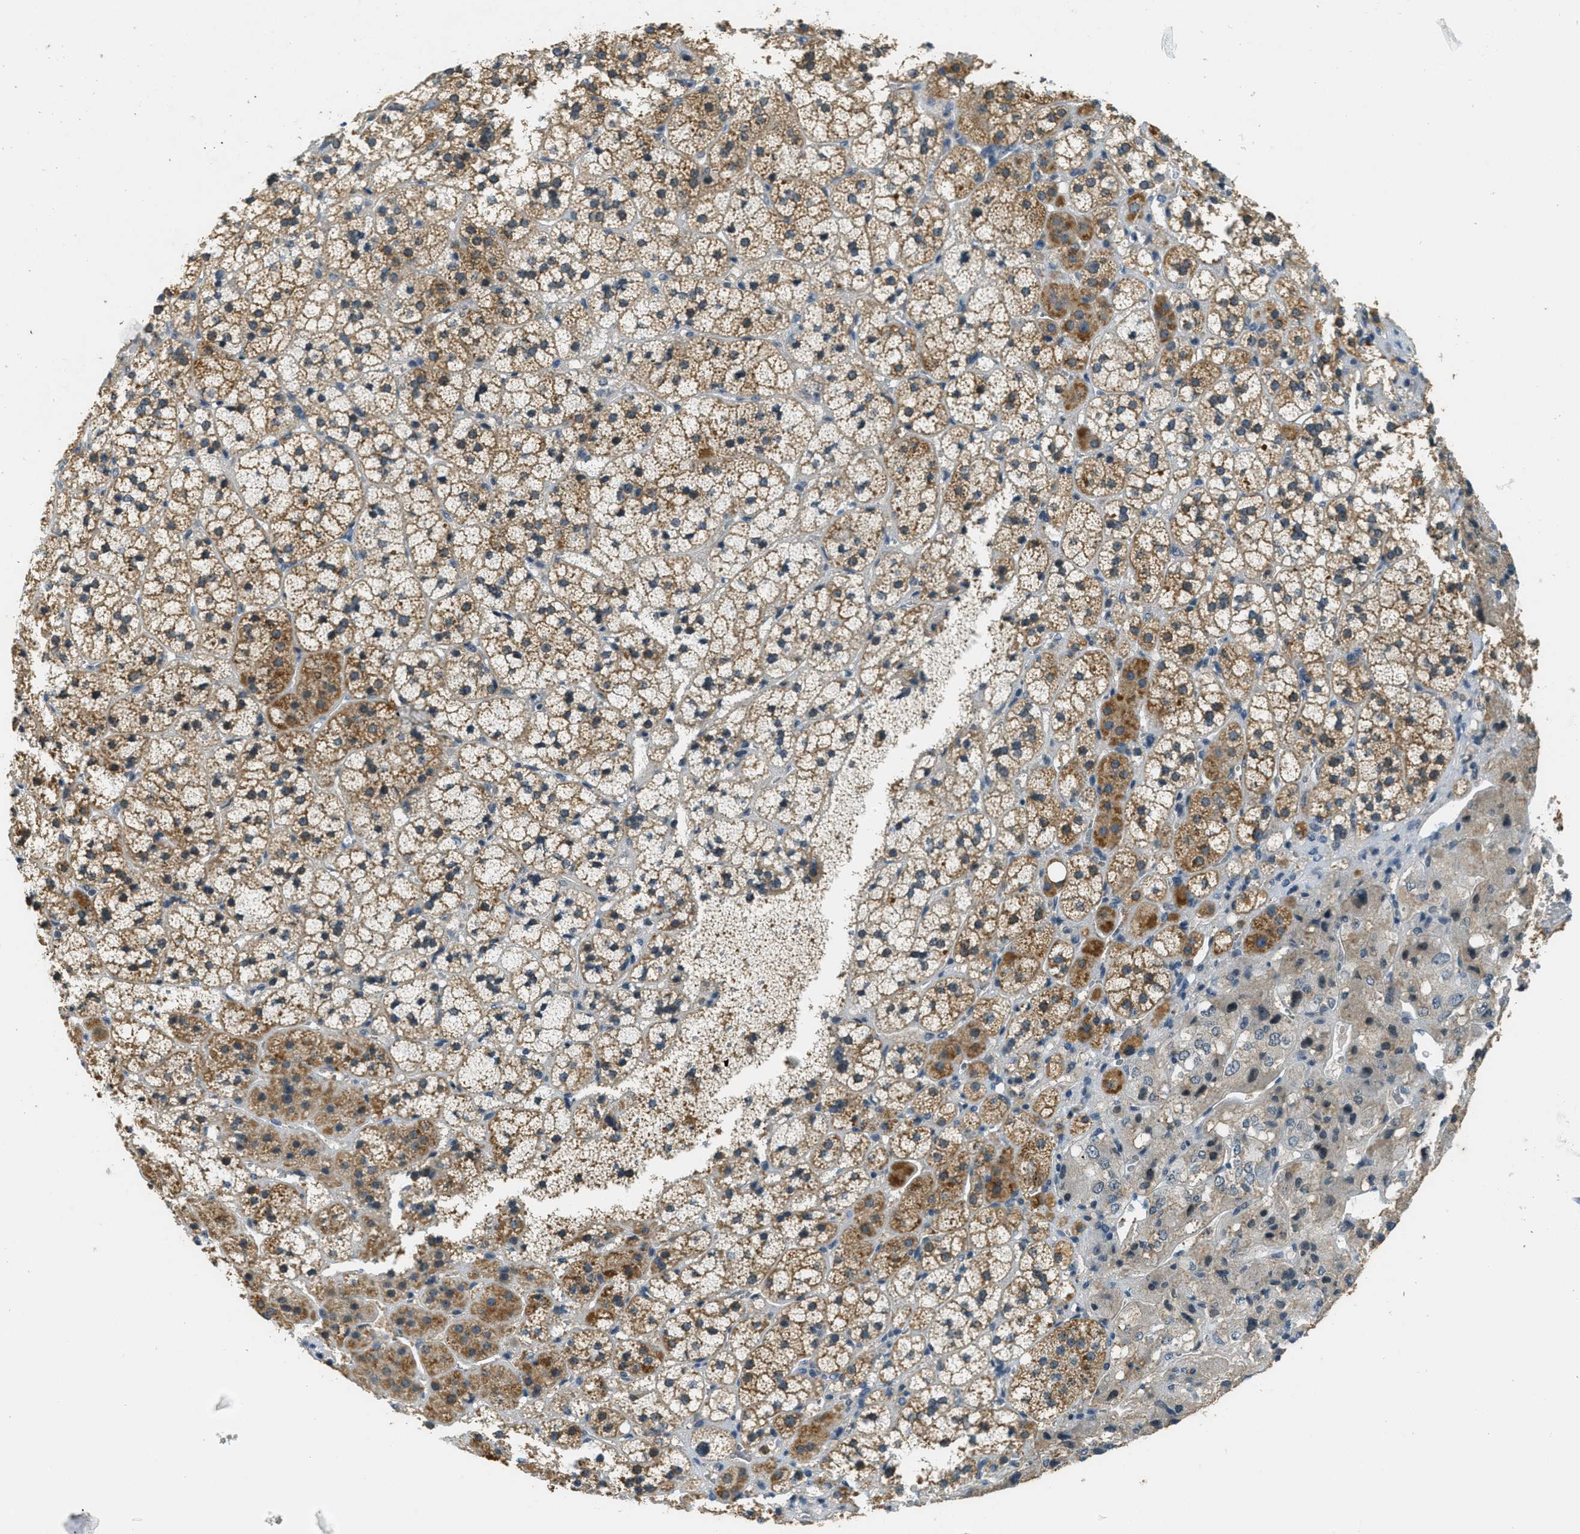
{"staining": {"intensity": "moderate", "quantity": ">75%", "location": "cytoplasmic/membranous"}, "tissue": "adrenal gland", "cell_type": "Glandular cells", "image_type": "normal", "snomed": [{"axis": "morphology", "description": "Normal tissue, NOS"}, {"axis": "topography", "description": "Adrenal gland"}], "caption": "Immunohistochemistry (IHC) image of unremarkable human adrenal gland stained for a protein (brown), which demonstrates medium levels of moderate cytoplasmic/membranous positivity in approximately >75% of glandular cells.", "gene": "TCF20", "patient": {"sex": "female", "age": 44}}